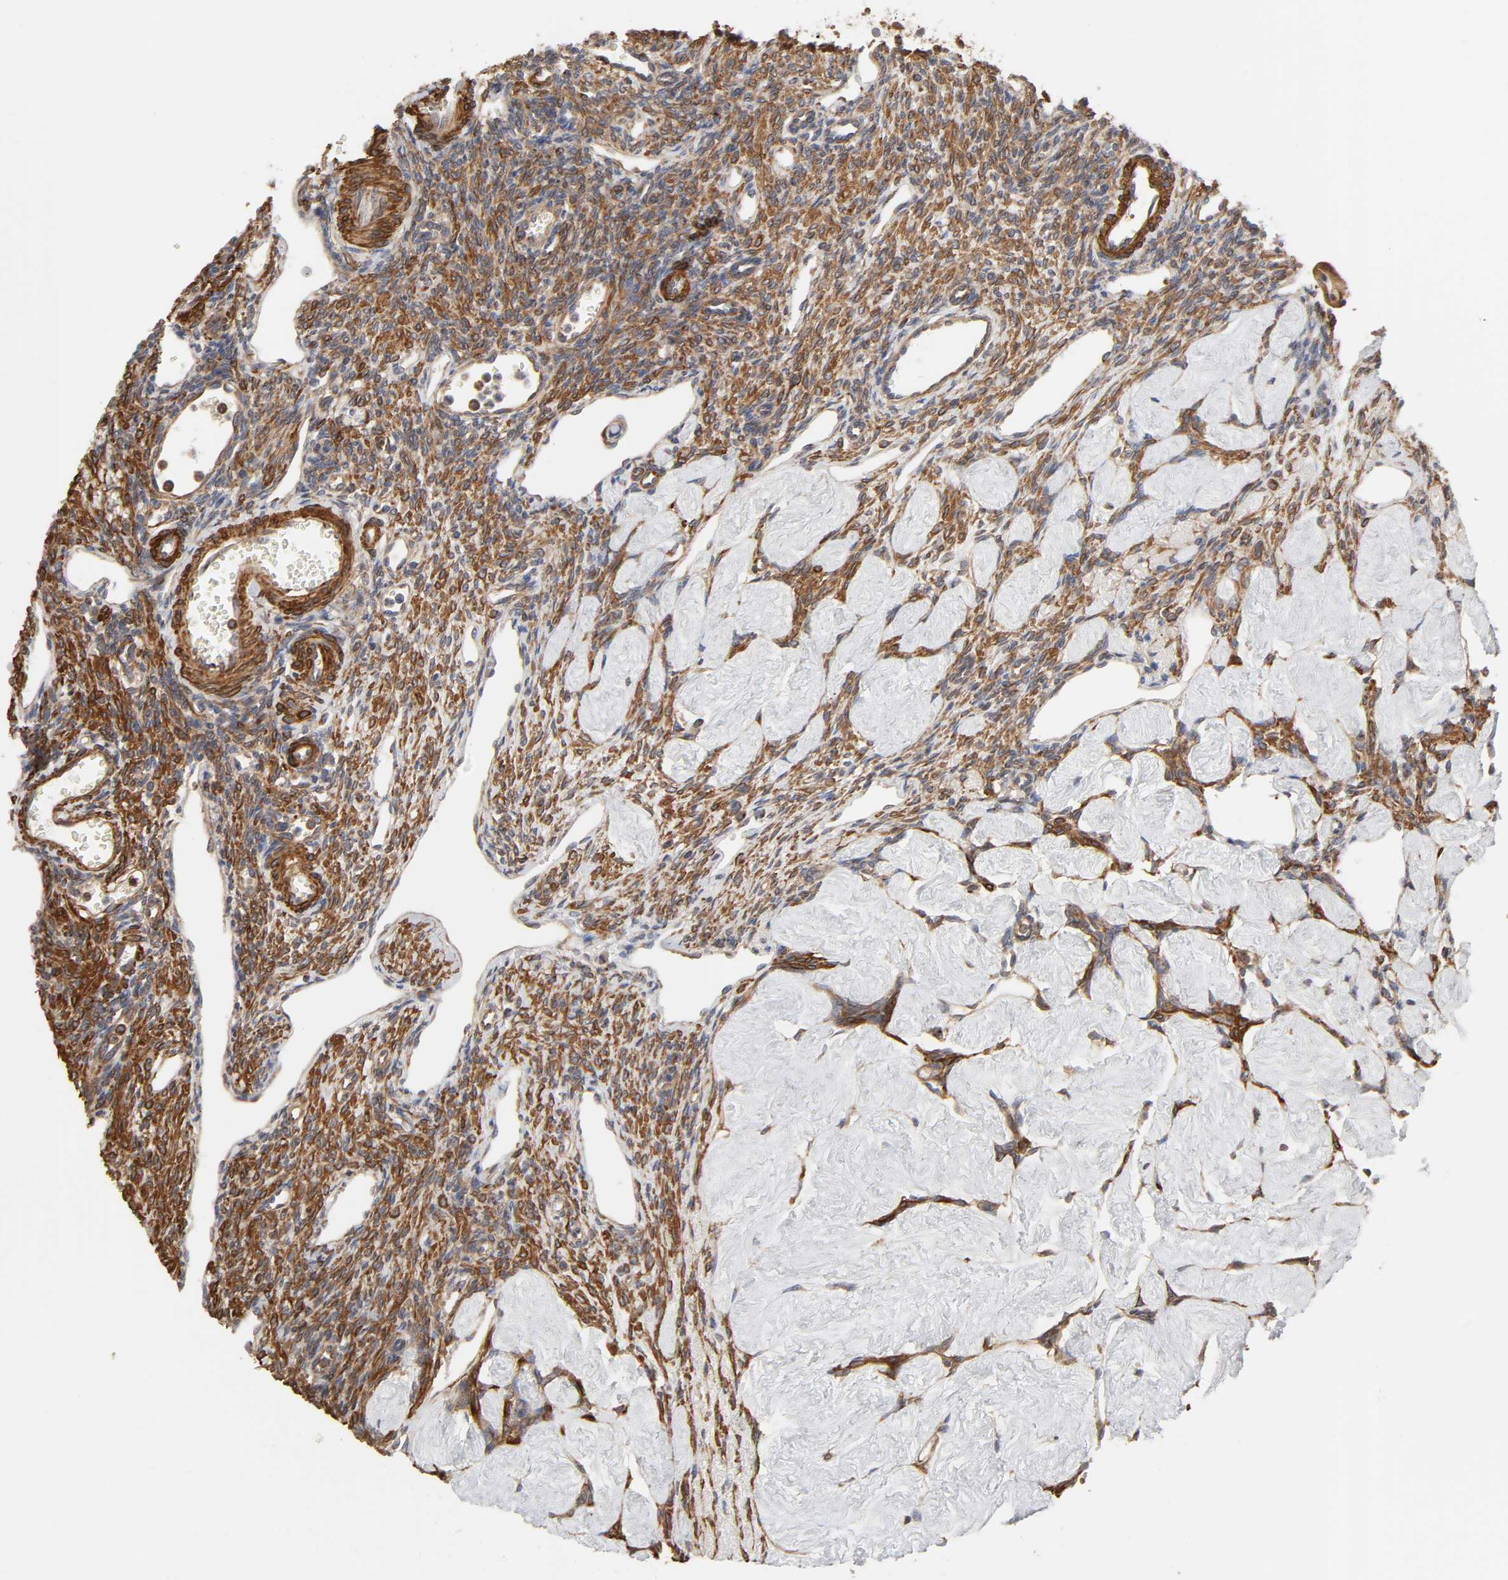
{"staining": {"intensity": "moderate", "quantity": ">75%", "location": "cytoplasmic/membranous"}, "tissue": "ovary", "cell_type": "Ovarian stroma cells", "image_type": "normal", "snomed": [{"axis": "morphology", "description": "Normal tissue, NOS"}, {"axis": "topography", "description": "Ovary"}], "caption": "This is a micrograph of immunohistochemistry staining of benign ovary, which shows moderate positivity in the cytoplasmic/membranous of ovarian stroma cells.", "gene": "GNPTG", "patient": {"sex": "female", "age": 33}}